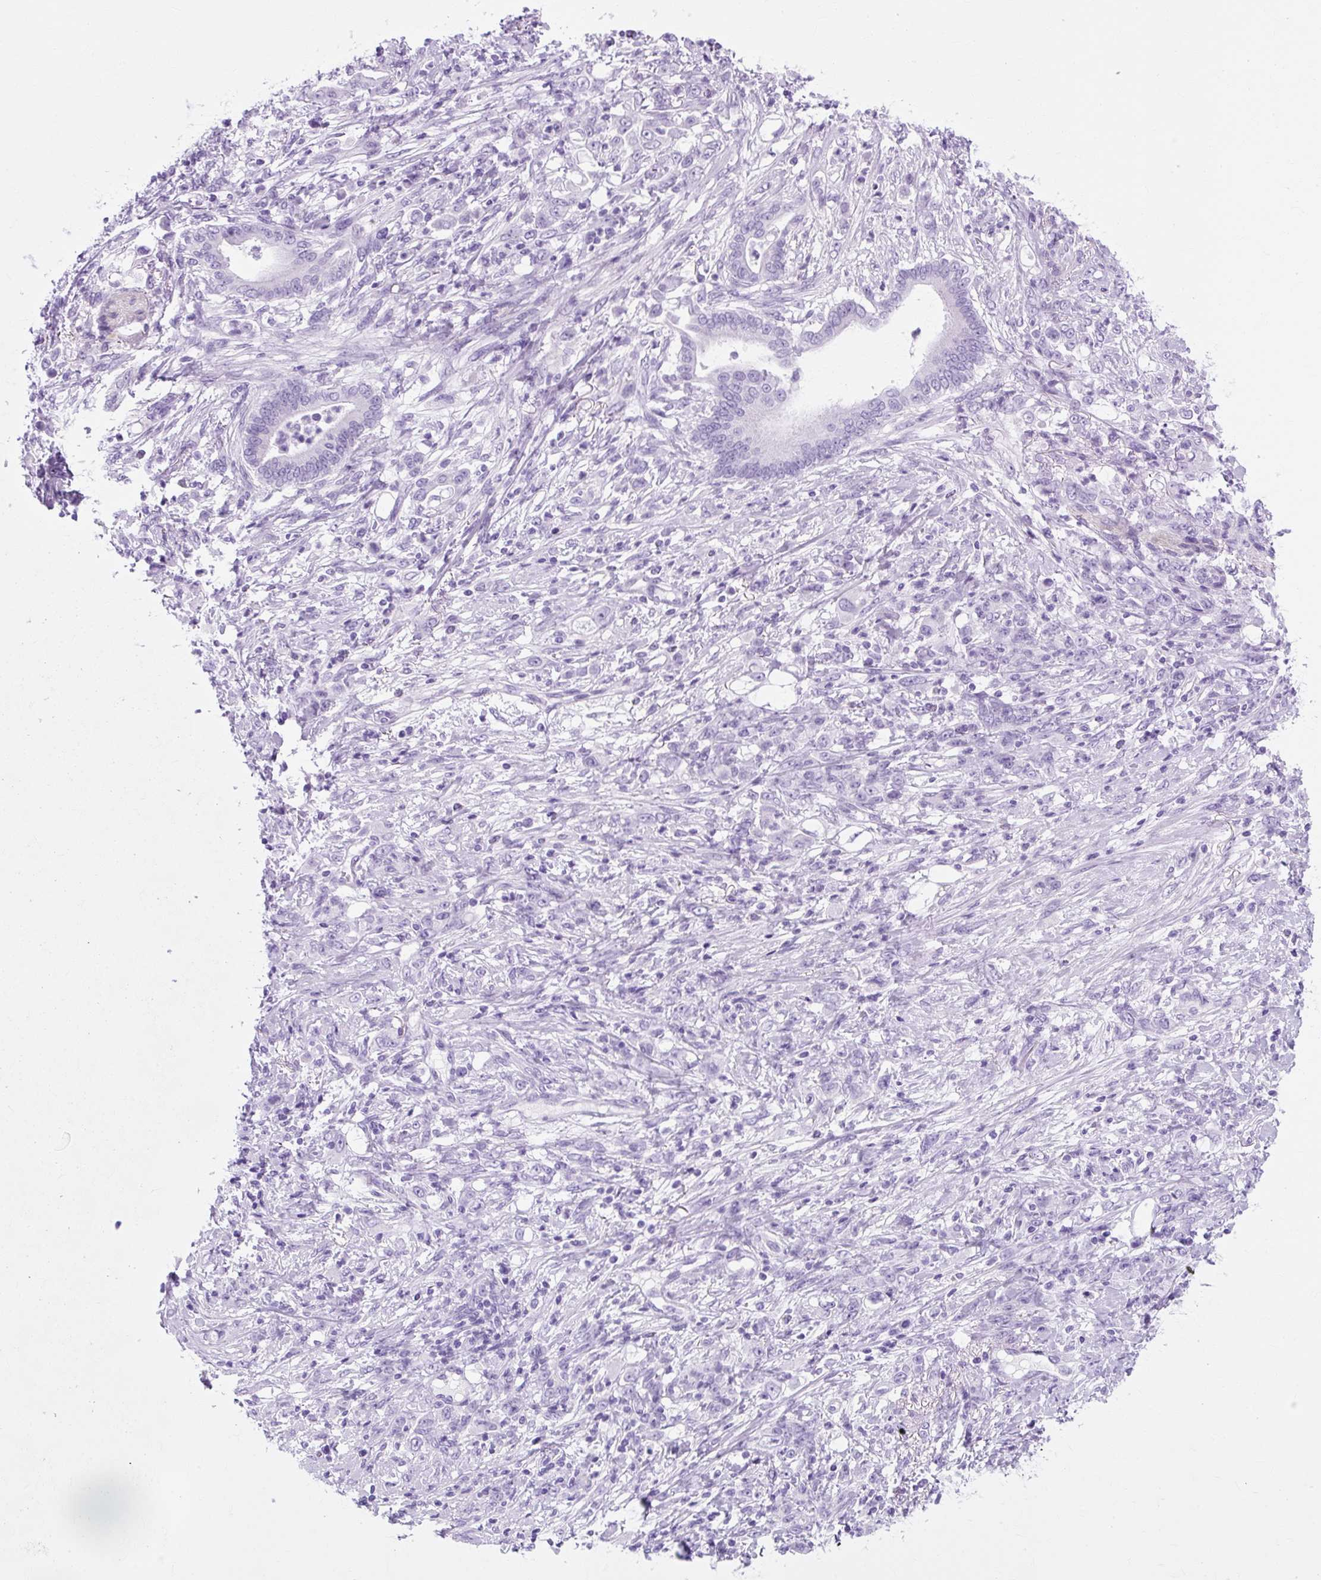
{"staining": {"intensity": "negative", "quantity": "none", "location": "none"}, "tissue": "stomach cancer", "cell_type": "Tumor cells", "image_type": "cancer", "snomed": [{"axis": "morphology", "description": "Adenocarcinoma, NOS"}, {"axis": "topography", "description": "Stomach"}], "caption": "Tumor cells are negative for brown protein staining in stomach cancer.", "gene": "TMEM89", "patient": {"sex": "female", "age": 79}}